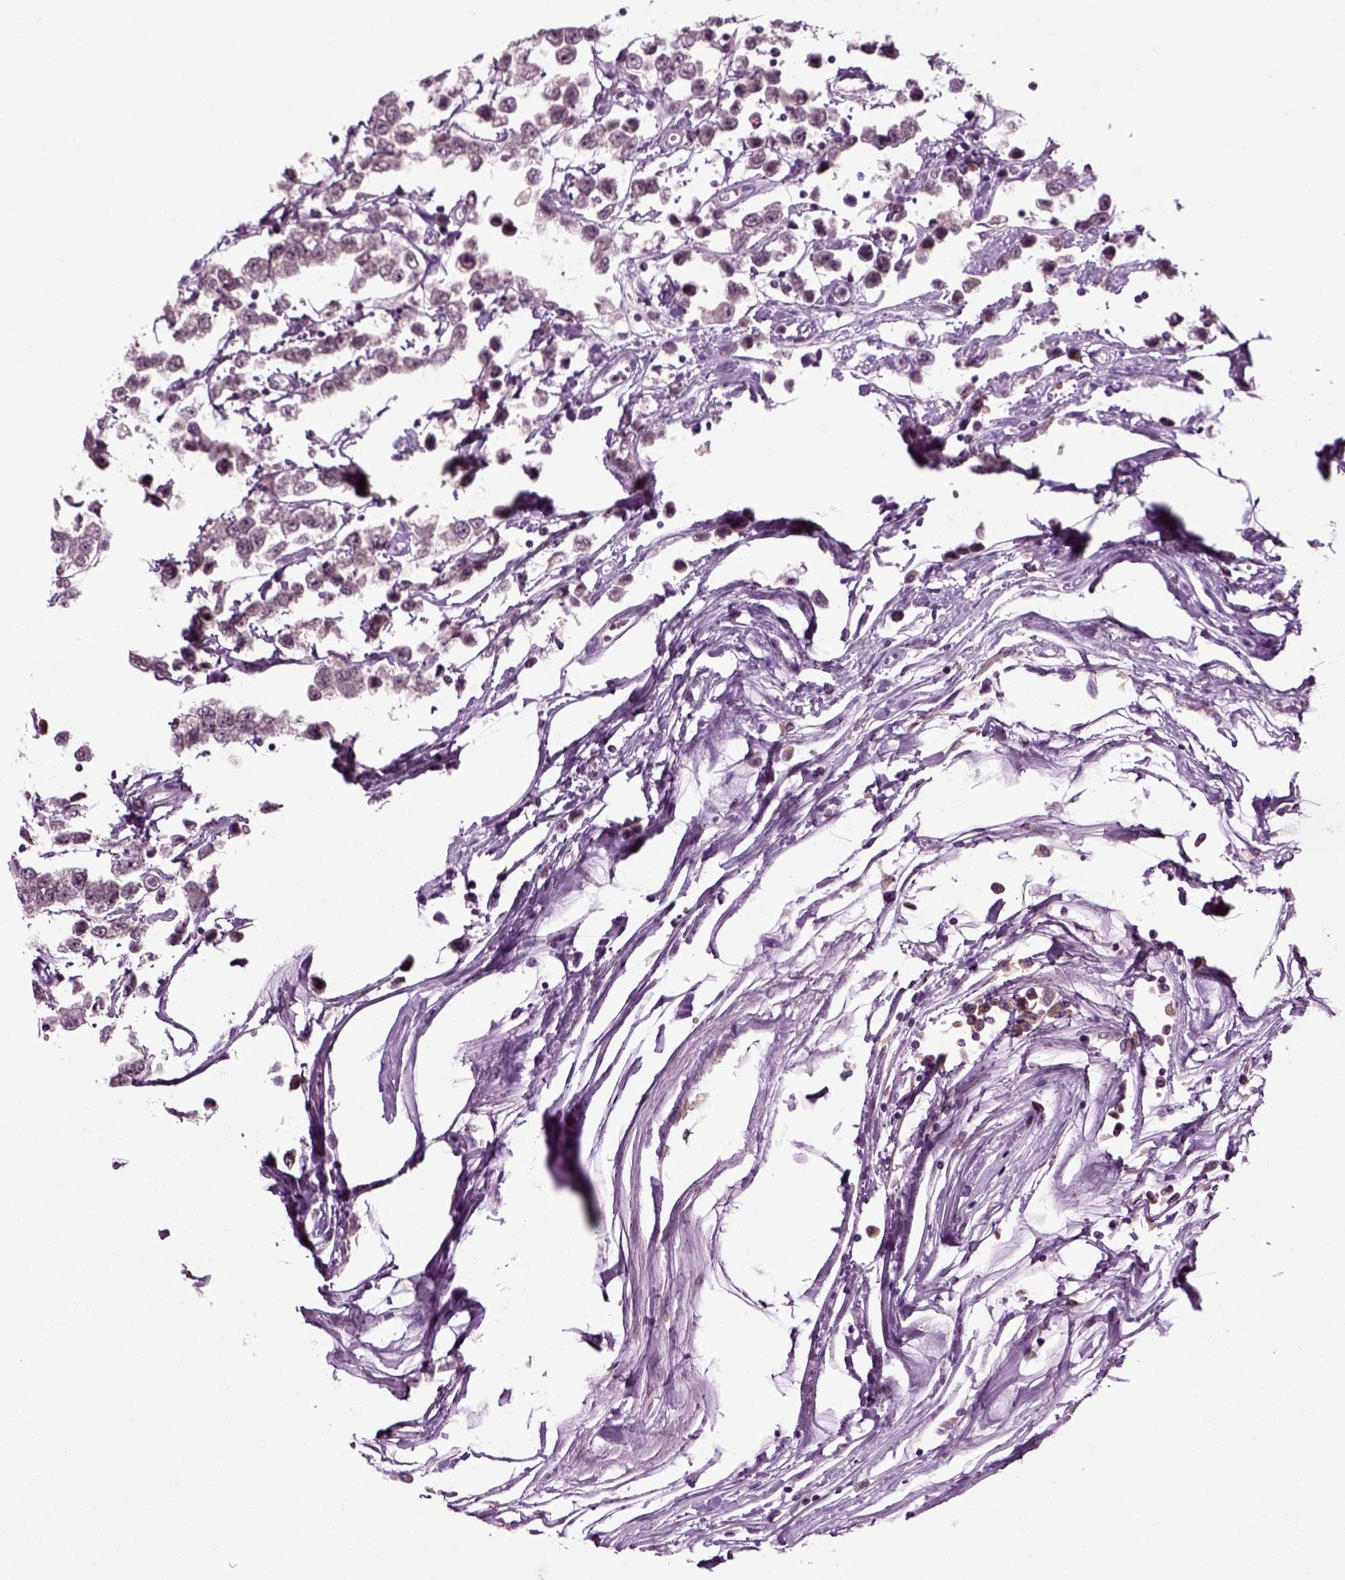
{"staining": {"intensity": "negative", "quantity": "none", "location": "none"}, "tissue": "testis cancer", "cell_type": "Tumor cells", "image_type": "cancer", "snomed": [{"axis": "morphology", "description": "Seminoma, NOS"}, {"axis": "topography", "description": "Testis"}], "caption": "This is an immunohistochemistry (IHC) photomicrograph of human seminoma (testis). There is no staining in tumor cells.", "gene": "SPATA17", "patient": {"sex": "male", "age": 34}}